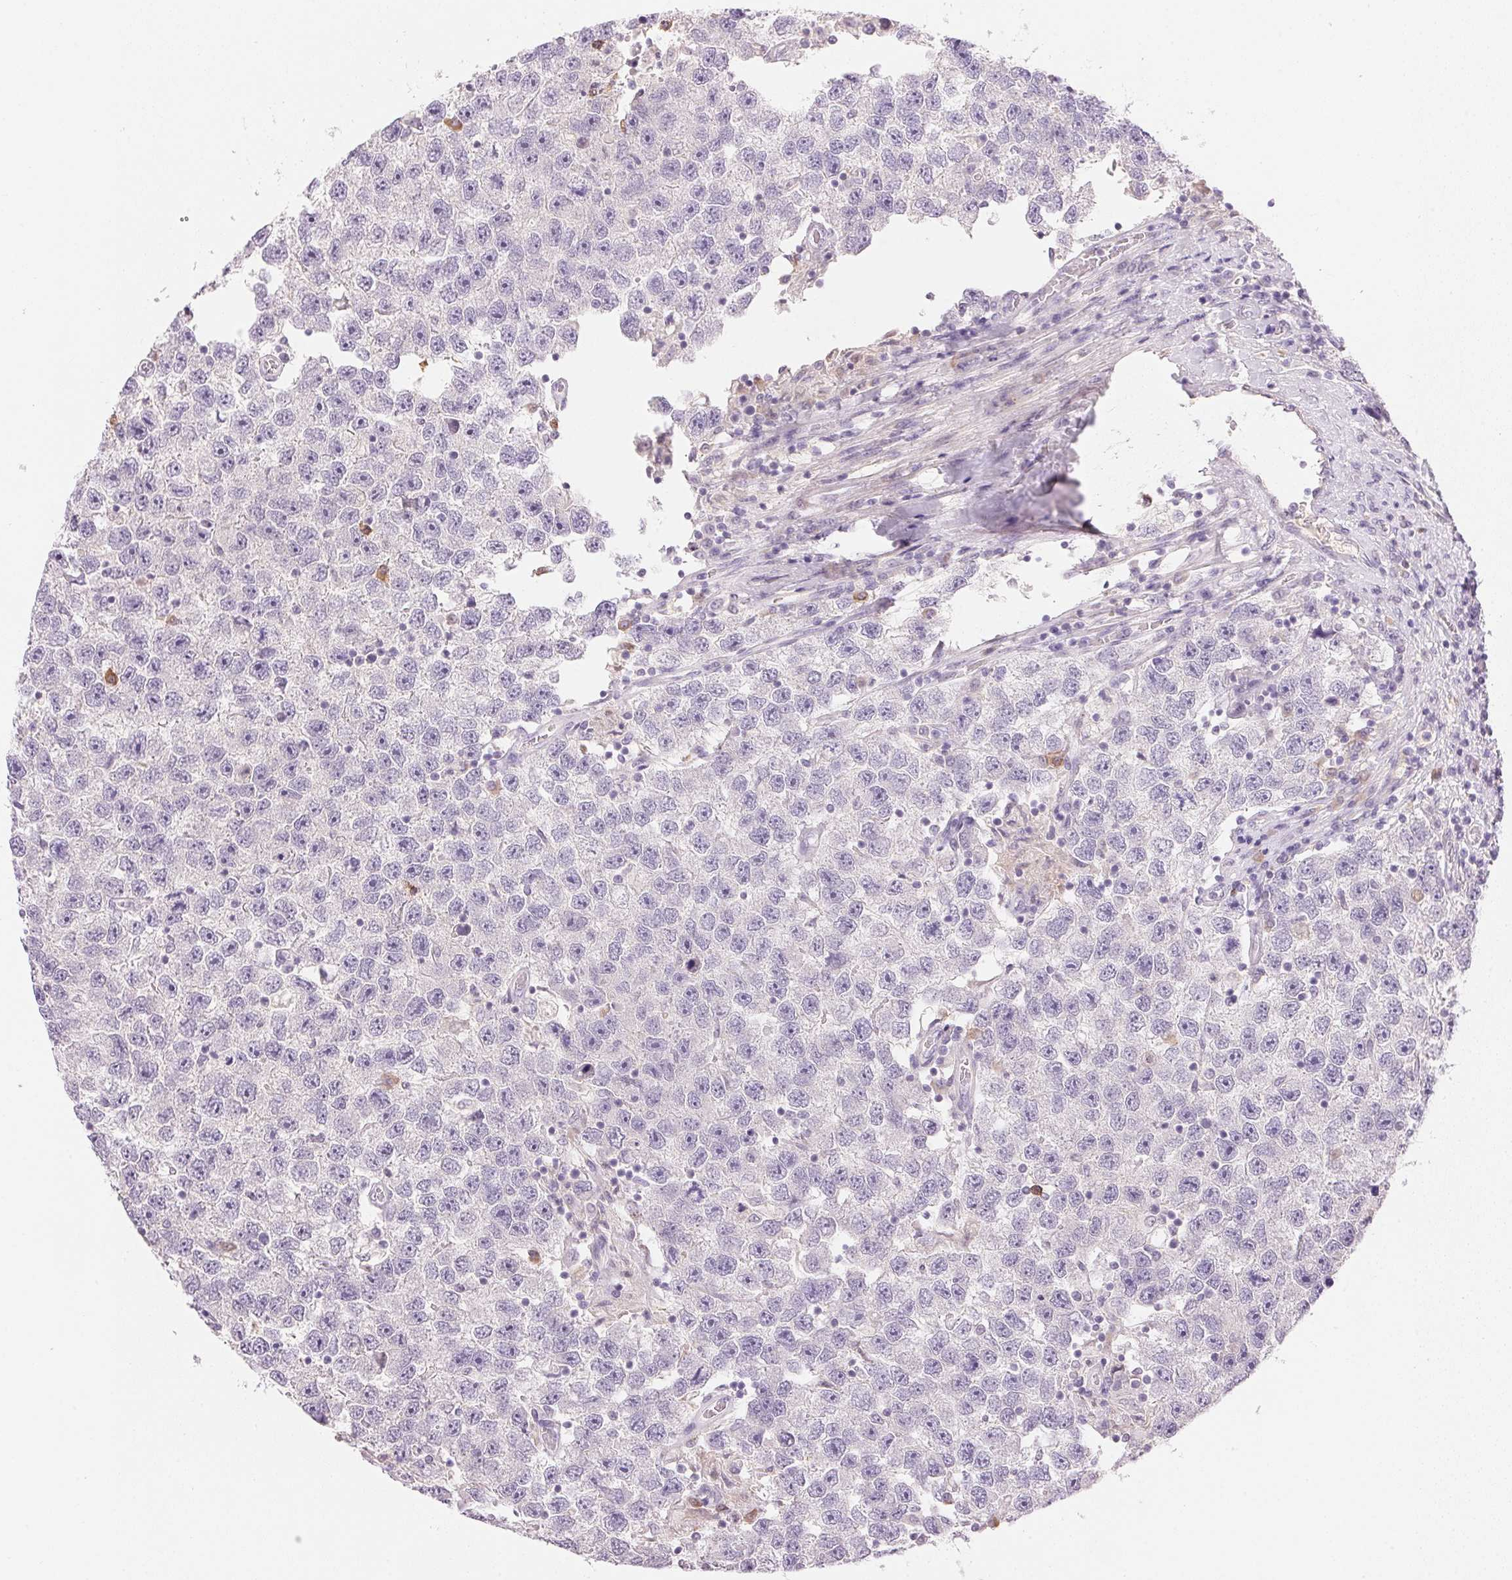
{"staining": {"intensity": "negative", "quantity": "none", "location": "none"}, "tissue": "testis cancer", "cell_type": "Tumor cells", "image_type": "cancer", "snomed": [{"axis": "morphology", "description": "Seminoma, NOS"}, {"axis": "topography", "description": "Testis"}], "caption": "There is no significant positivity in tumor cells of testis seminoma.", "gene": "FNDC4", "patient": {"sex": "male", "age": 26}}